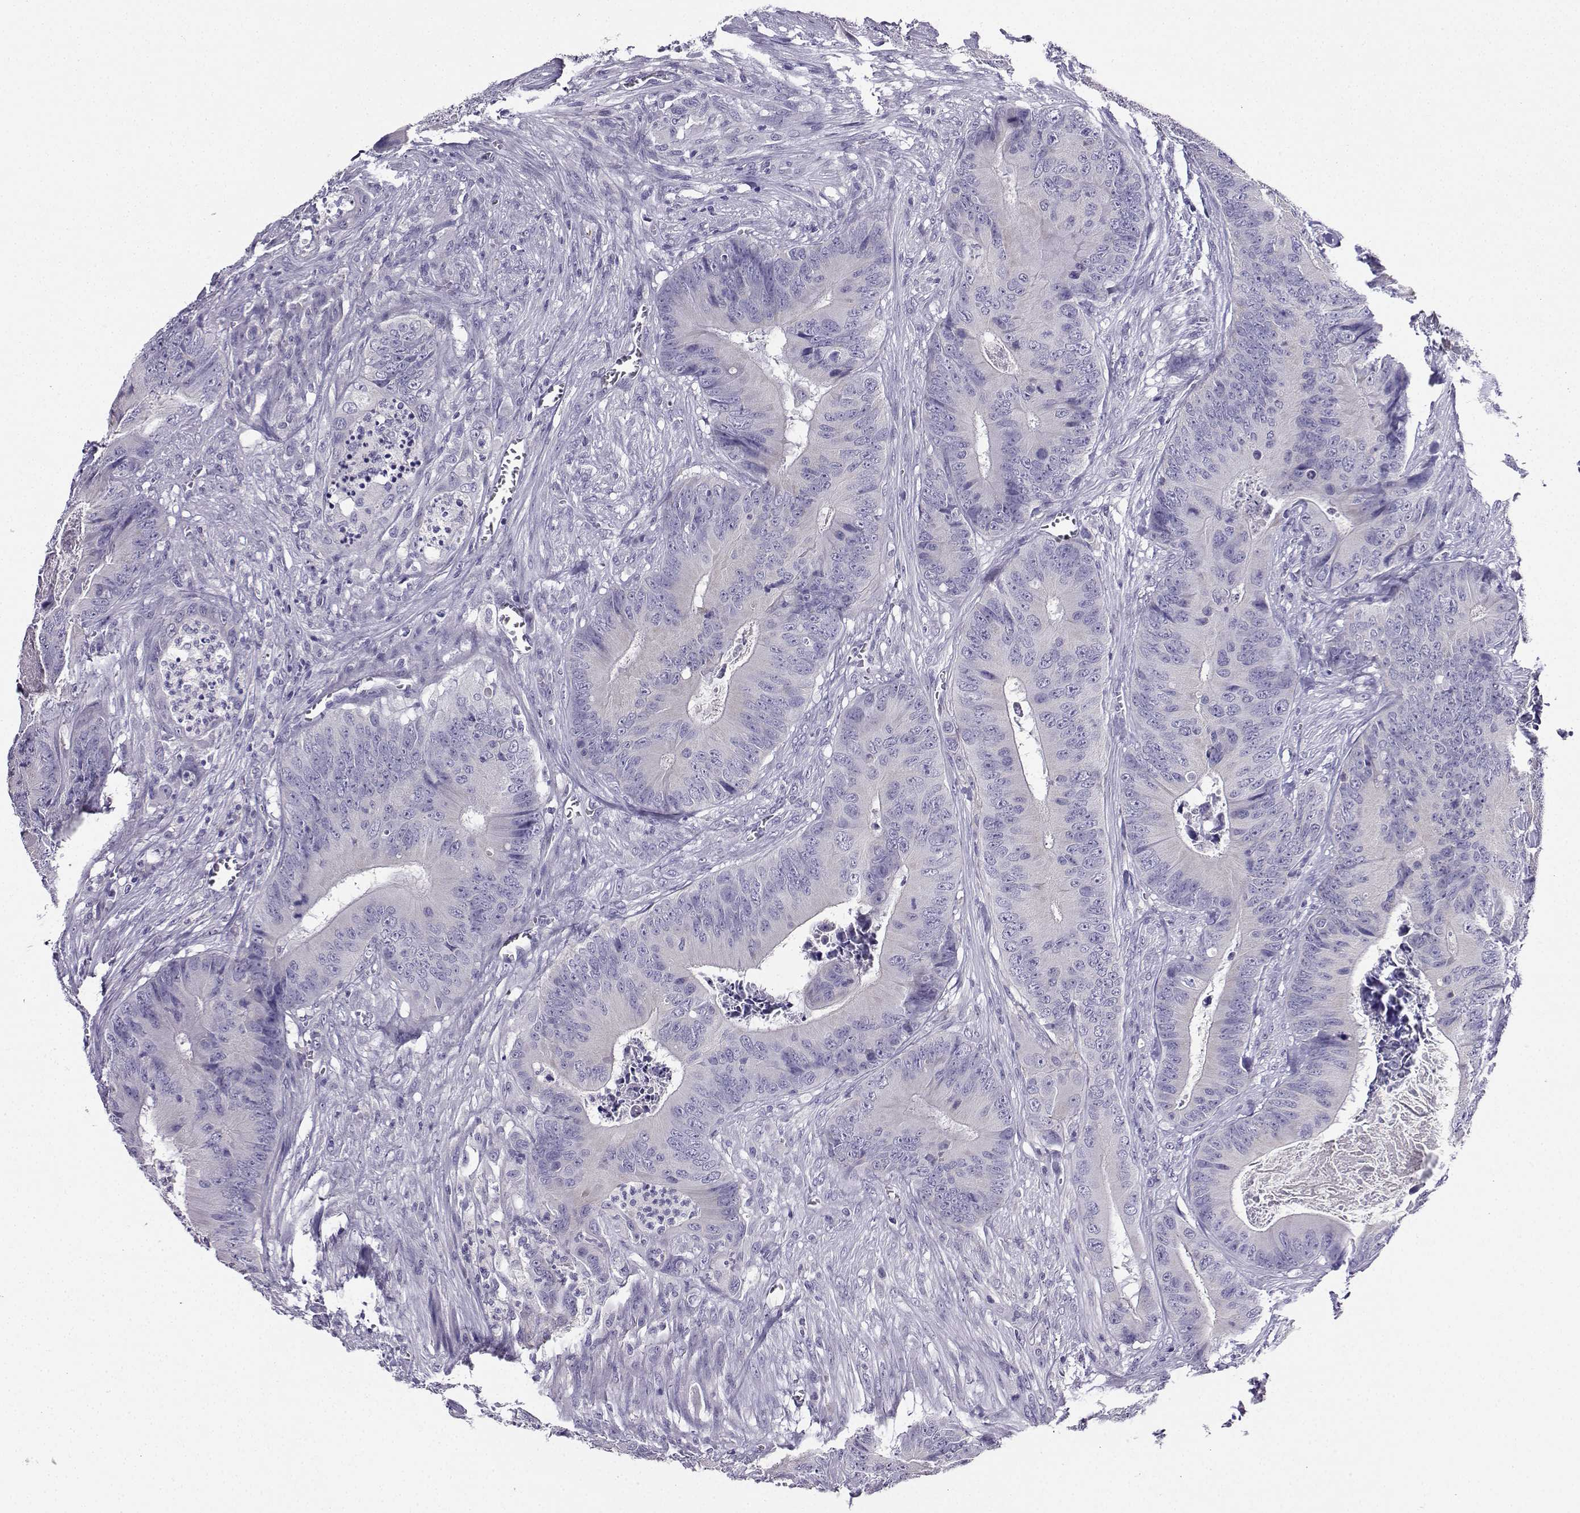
{"staining": {"intensity": "negative", "quantity": "none", "location": "none"}, "tissue": "colorectal cancer", "cell_type": "Tumor cells", "image_type": "cancer", "snomed": [{"axis": "morphology", "description": "Adenocarcinoma, NOS"}, {"axis": "topography", "description": "Colon"}], "caption": "Immunohistochemical staining of human colorectal cancer (adenocarcinoma) shows no significant expression in tumor cells.", "gene": "LINGO1", "patient": {"sex": "male", "age": 84}}